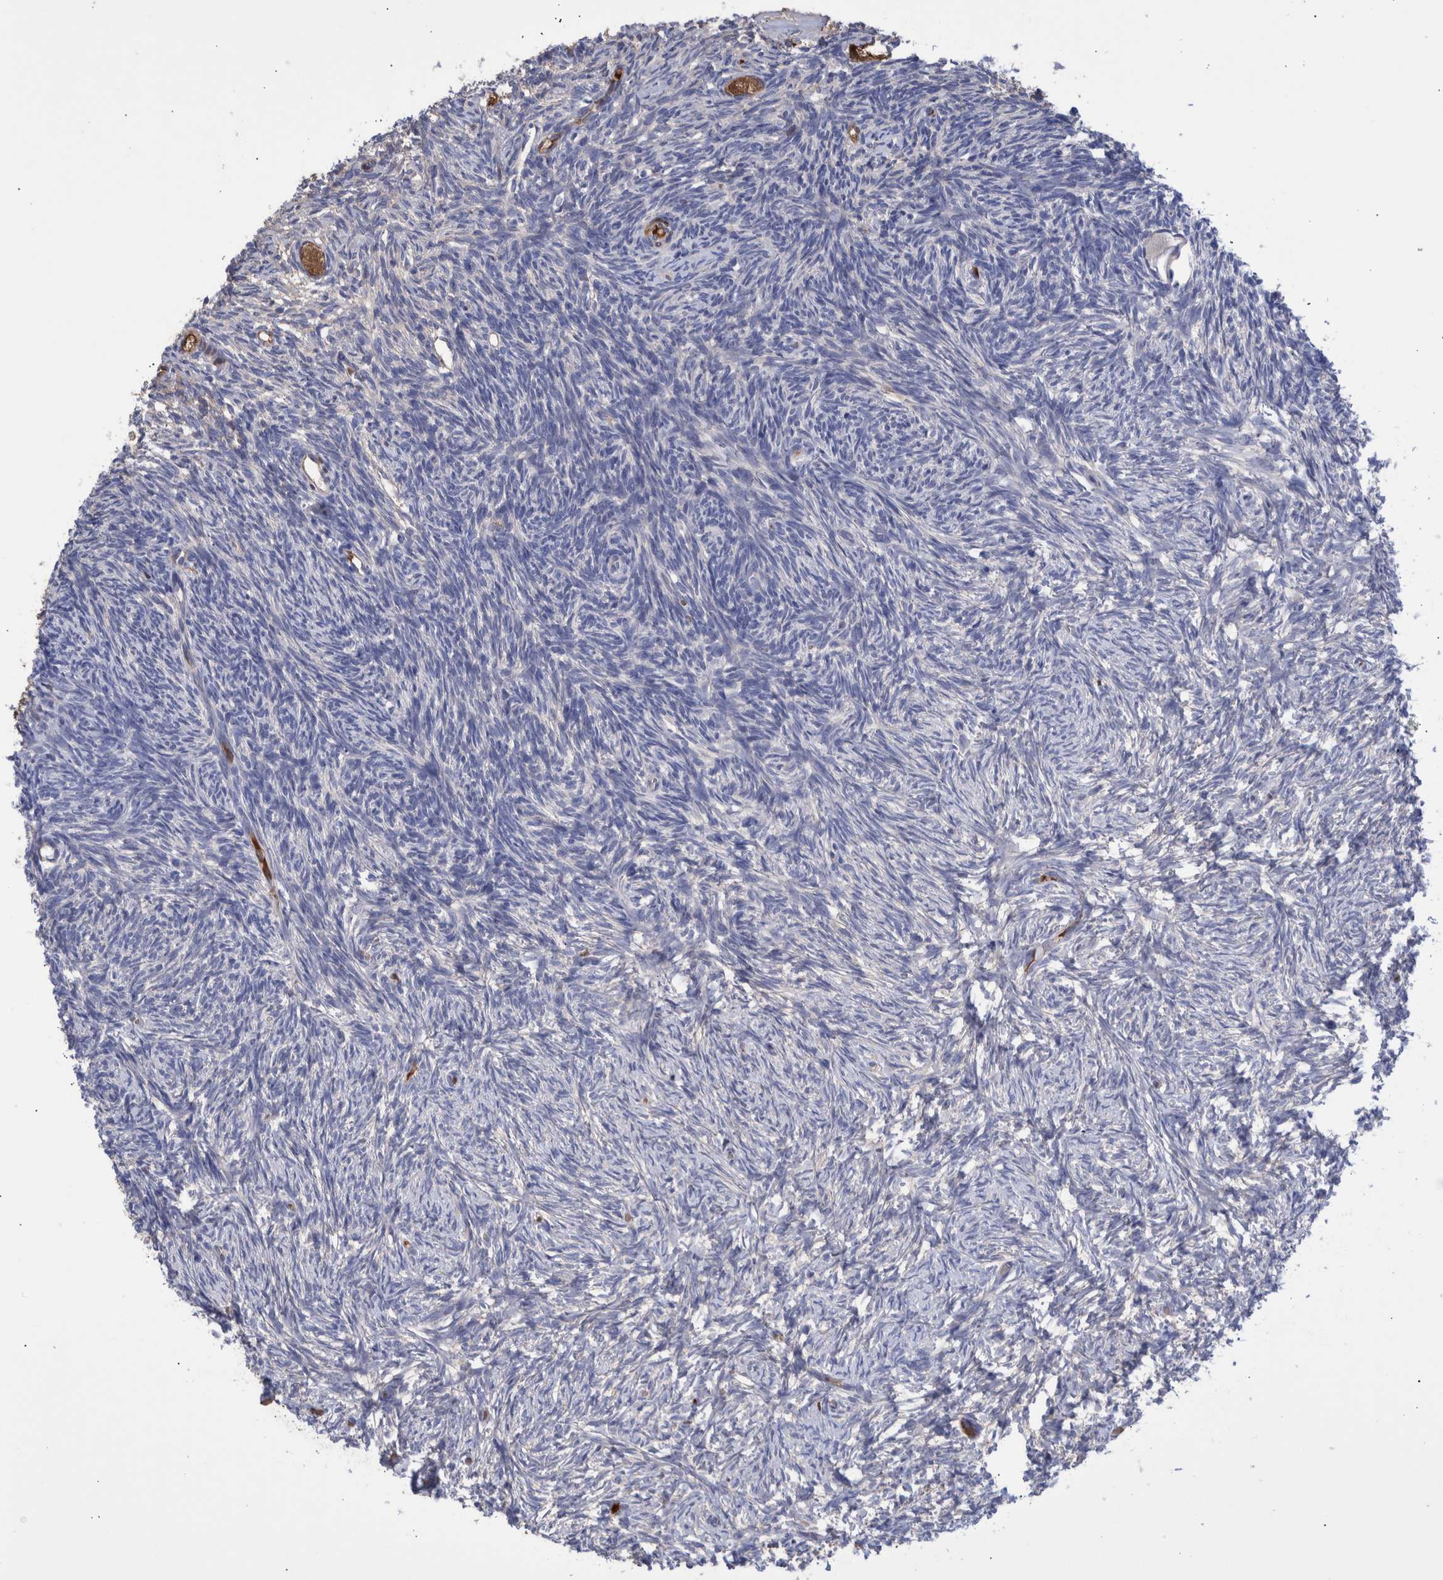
{"staining": {"intensity": "weak", "quantity": "<25%", "location": "cytoplasmic/membranous"}, "tissue": "ovary", "cell_type": "Follicle cells", "image_type": "normal", "snomed": [{"axis": "morphology", "description": "Normal tissue, NOS"}, {"axis": "topography", "description": "Ovary"}], "caption": "The image exhibits no staining of follicle cells in normal ovary.", "gene": "DLL4", "patient": {"sex": "female", "age": 34}}